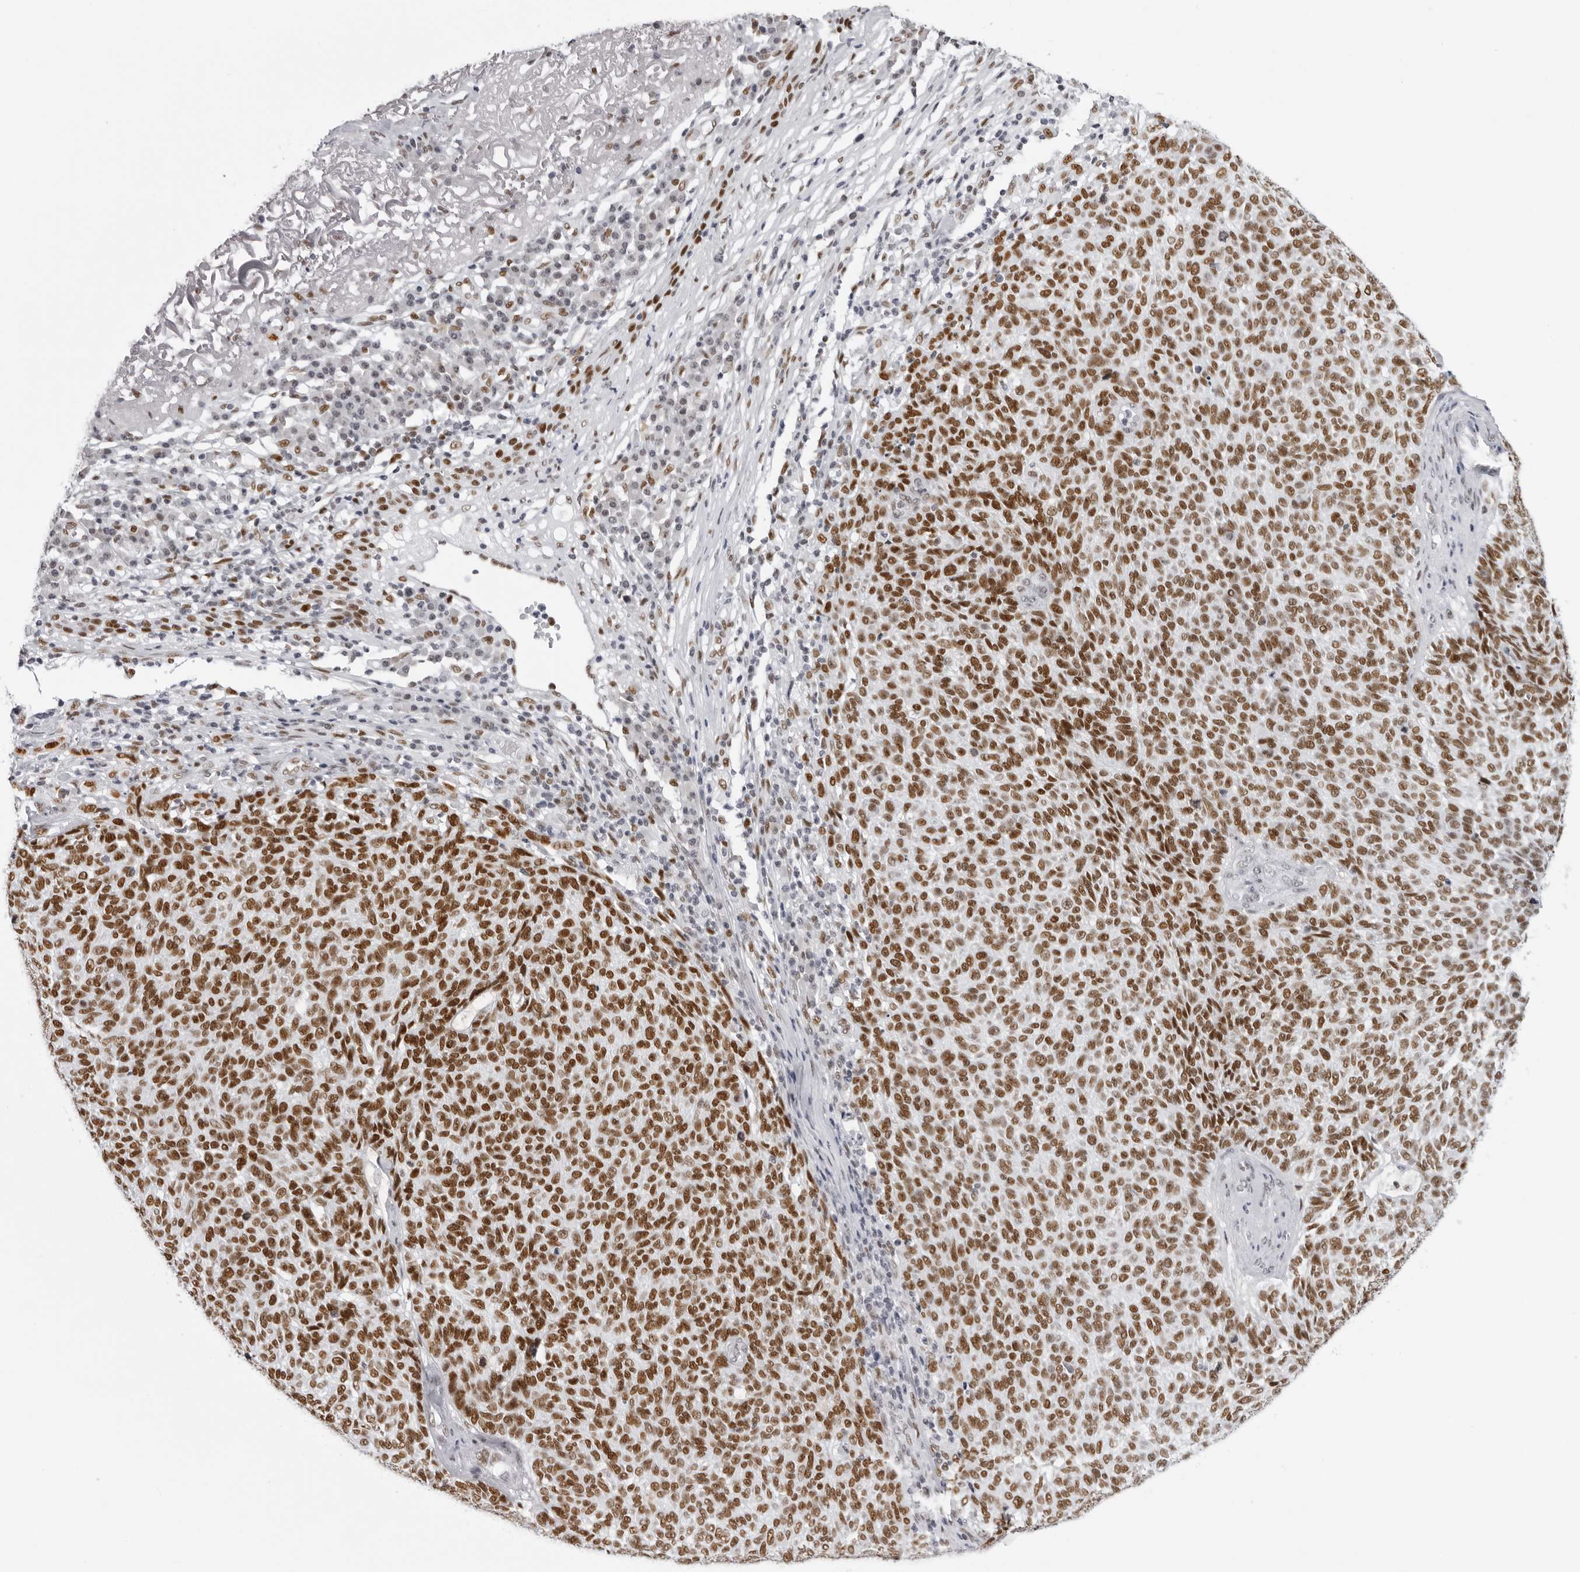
{"staining": {"intensity": "strong", "quantity": ">75%", "location": "nuclear"}, "tissue": "skin cancer", "cell_type": "Tumor cells", "image_type": "cancer", "snomed": [{"axis": "morphology", "description": "Squamous cell carcinoma, NOS"}, {"axis": "topography", "description": "Skin"}], "caption": "A micrograph showing strong nuclear expression in approximately >75% of tumor cells in squamous cell carcinoma (skin), as visualized by brown immunohistochemical staining.", "gene": "IRF2BP2", "patient": {"sex": "female", "age": 90}}